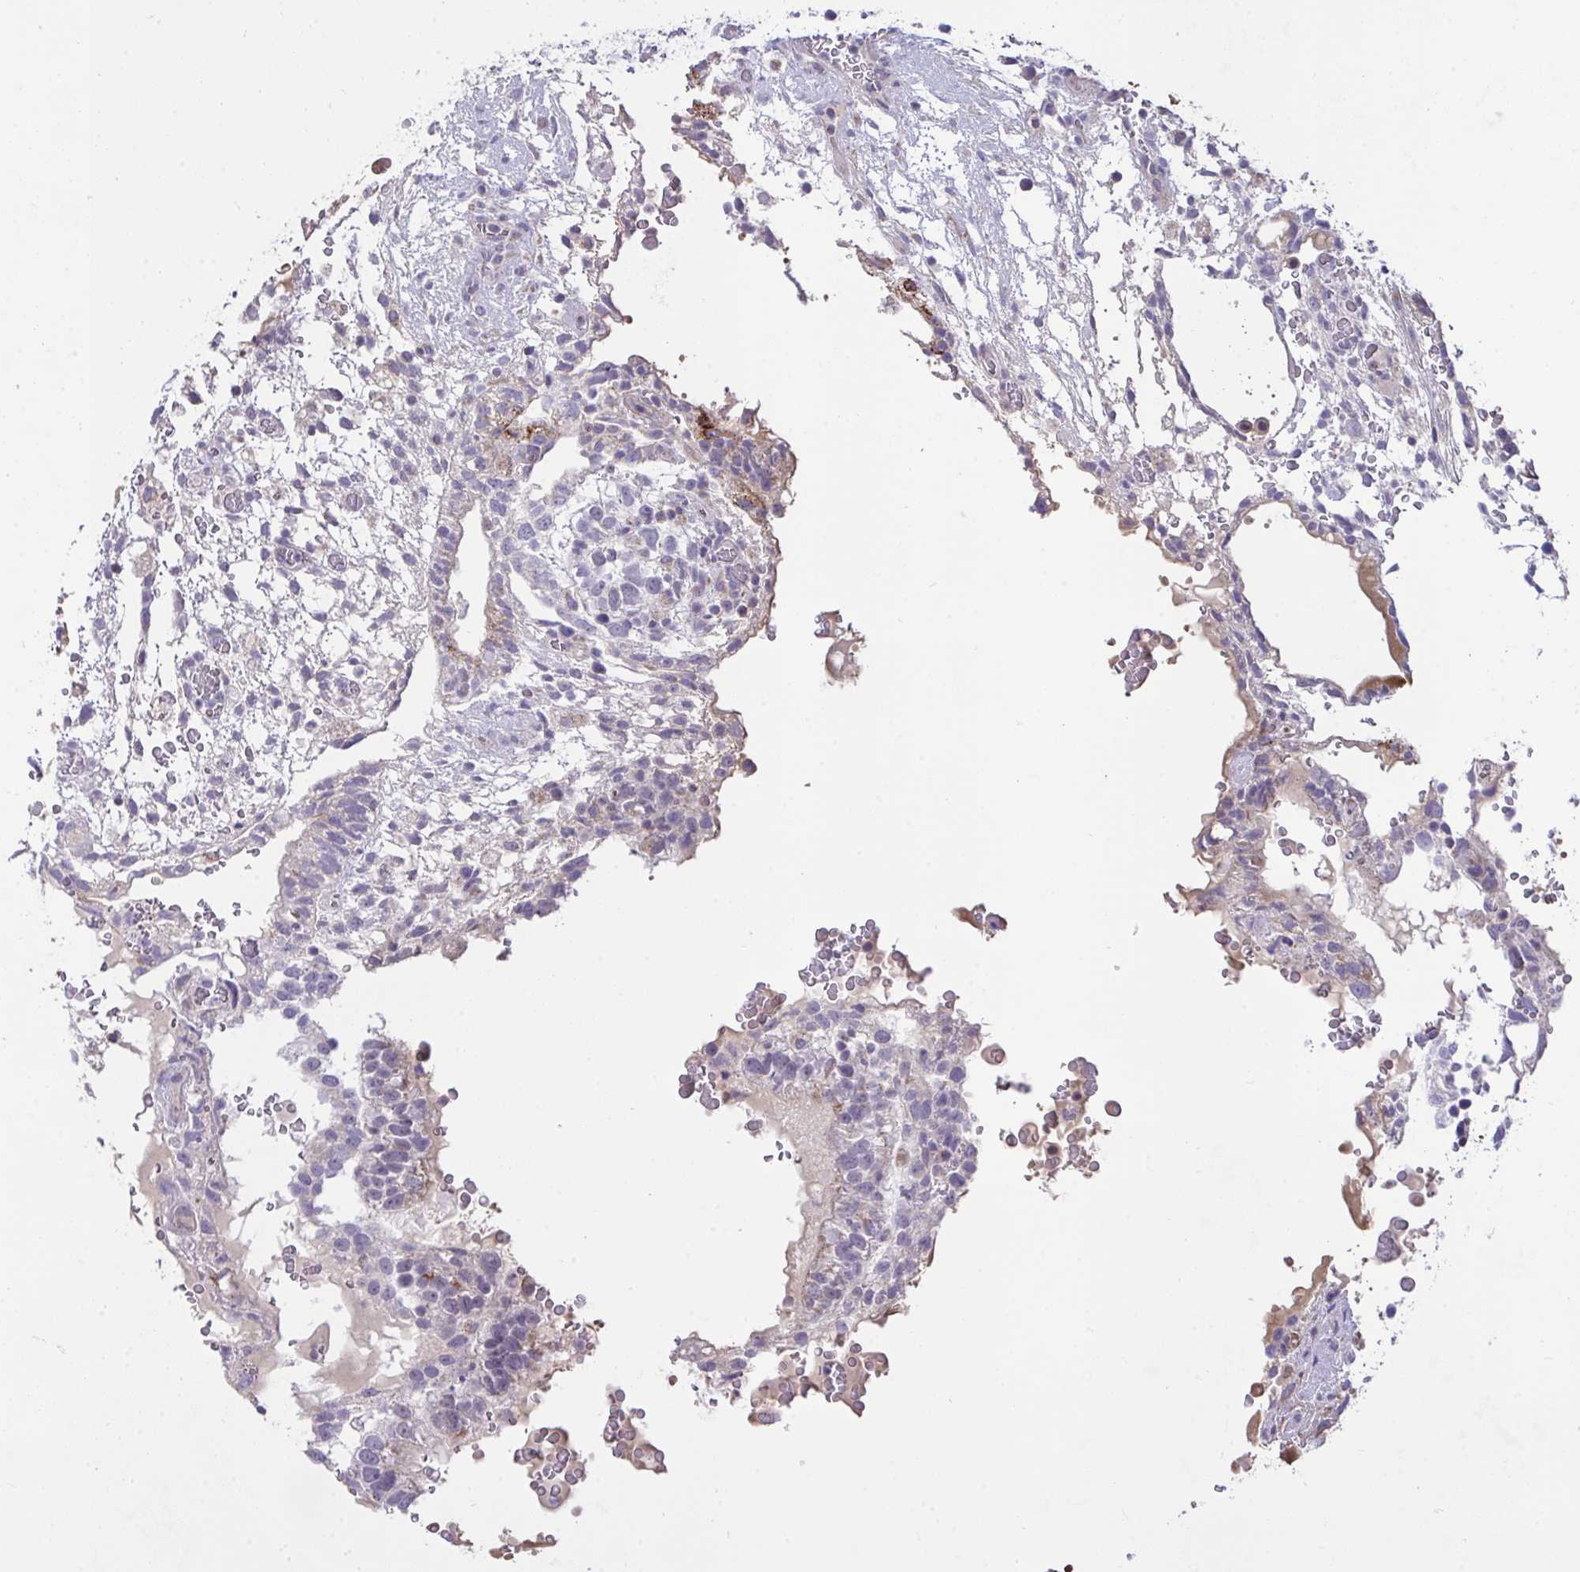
{"staining": {"intensity": "negative", "quantity": "none", "location": "none"}, "tissue": "testis cancer", "cell_type": "Tumor cells", "image_type": "cancer", "snomed": [{"axis": "morphology", "description": "Carcinoma, Embryonal, NOS"}, {"axis": "topography", "description": "Testis"}], "caption": "Immunohistochemistry (IHC) photomicrograph of neoplastic tissue: human testis cancer (embryonal carcinoma) stained with DAB displays no significant protein staining in tumor cells.", "gene": "CEP63", "patient": {"sex": "male", "age": 32}}